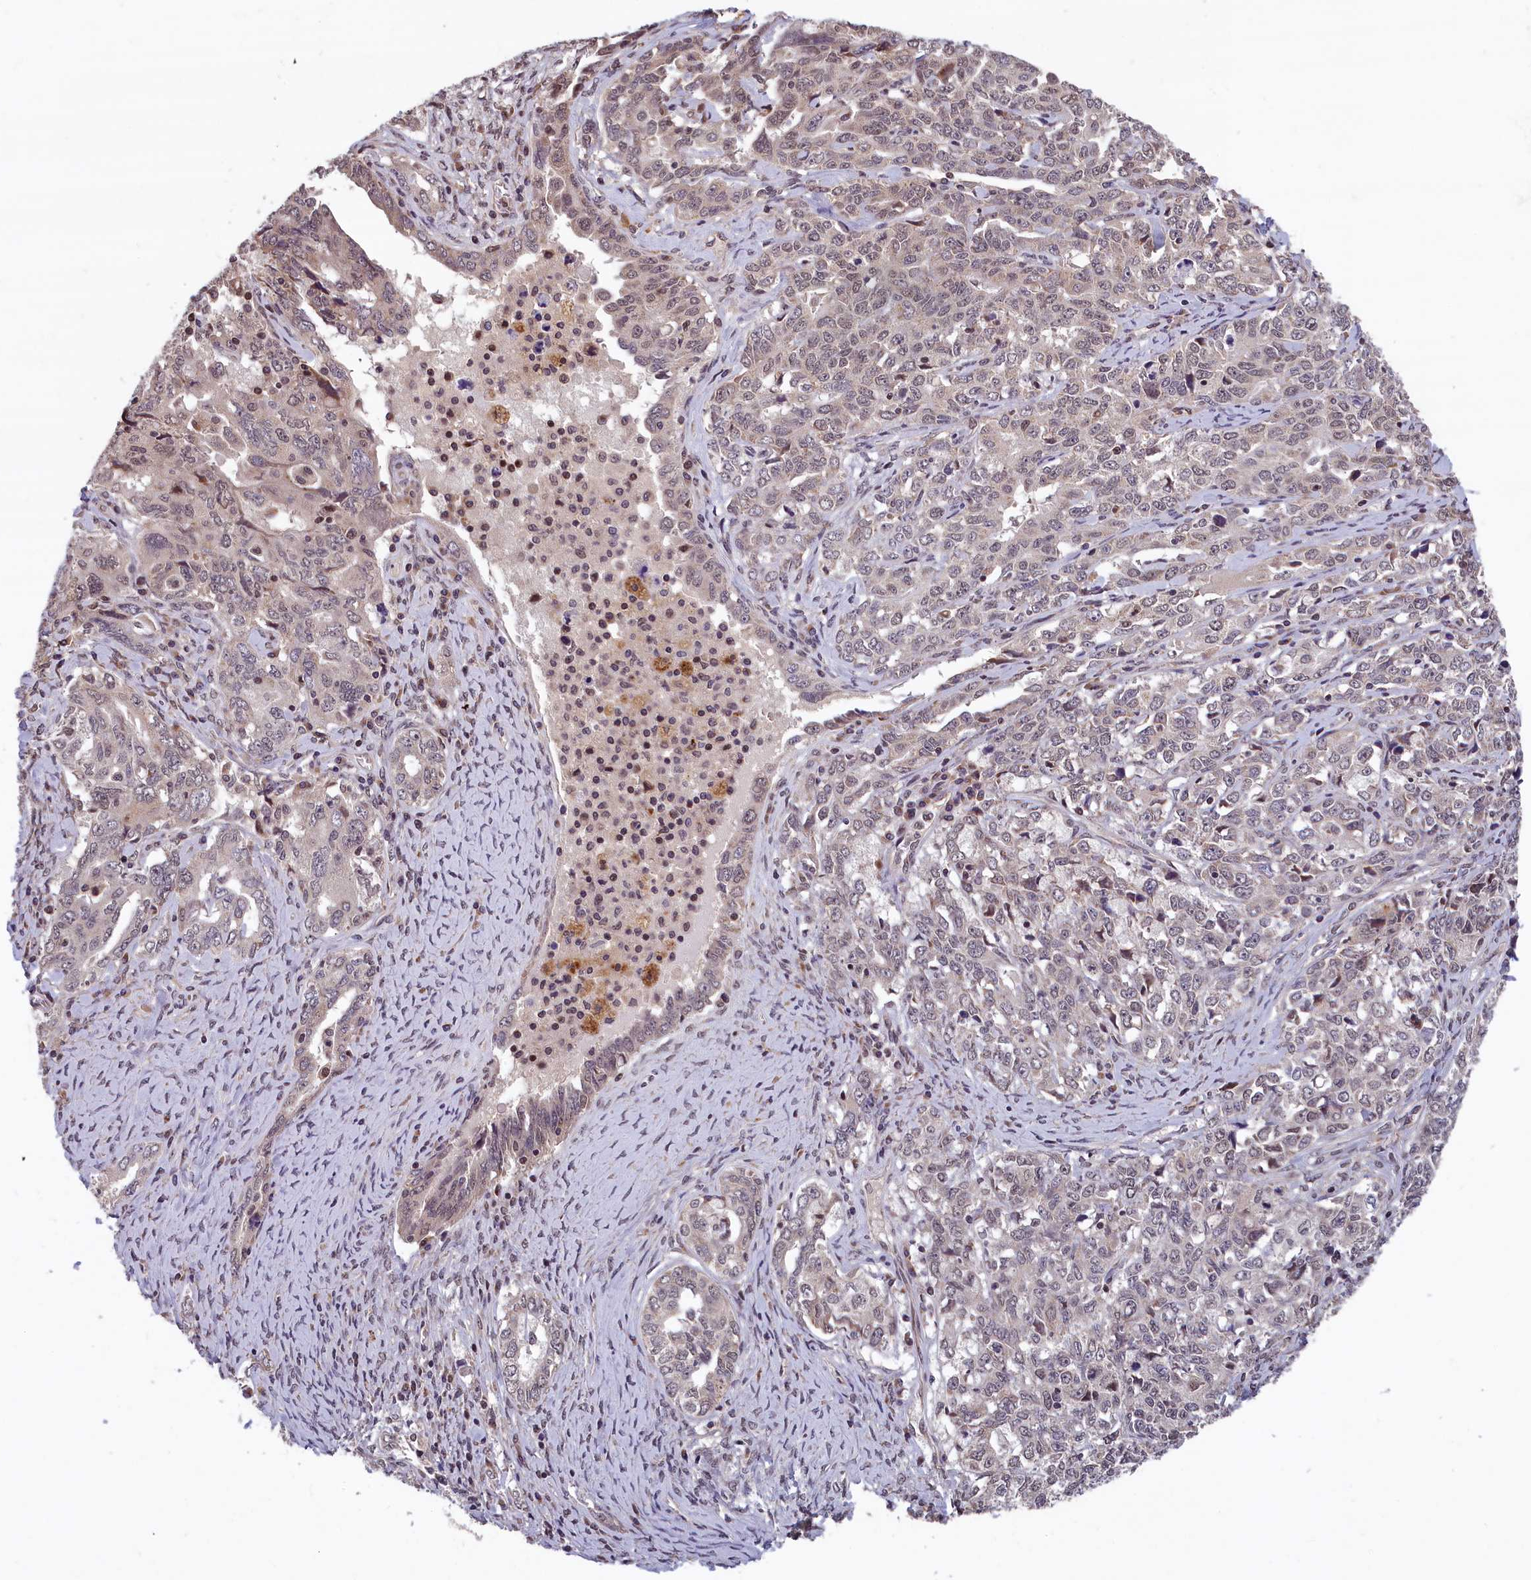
{"staining": {"intensity": "weak", "quantity": "25%-75%", "location": "nuclear"}, "tissue": "ovarian cancer", "cell_type": "Tumor cells", "image_type": "cancer", "snomed": [{"axis": "morphology", "description": "Carcinoma, endometroid"}, {"axis": "topography", "description": "Ovary"}], "caption": "Protein analysis of endometroid carcinoma (ovarian) tissue exhibits weak nuclear staining in approximately 25%-75% of tumor cells. The staining was performed using DAB to visualize the protein expression in brown, while the nuclei were stained in blue with hematoxylin (Magnification: 20x).", "gene": "KCNK6", "patient": {"sex": "female", "age": 62}}